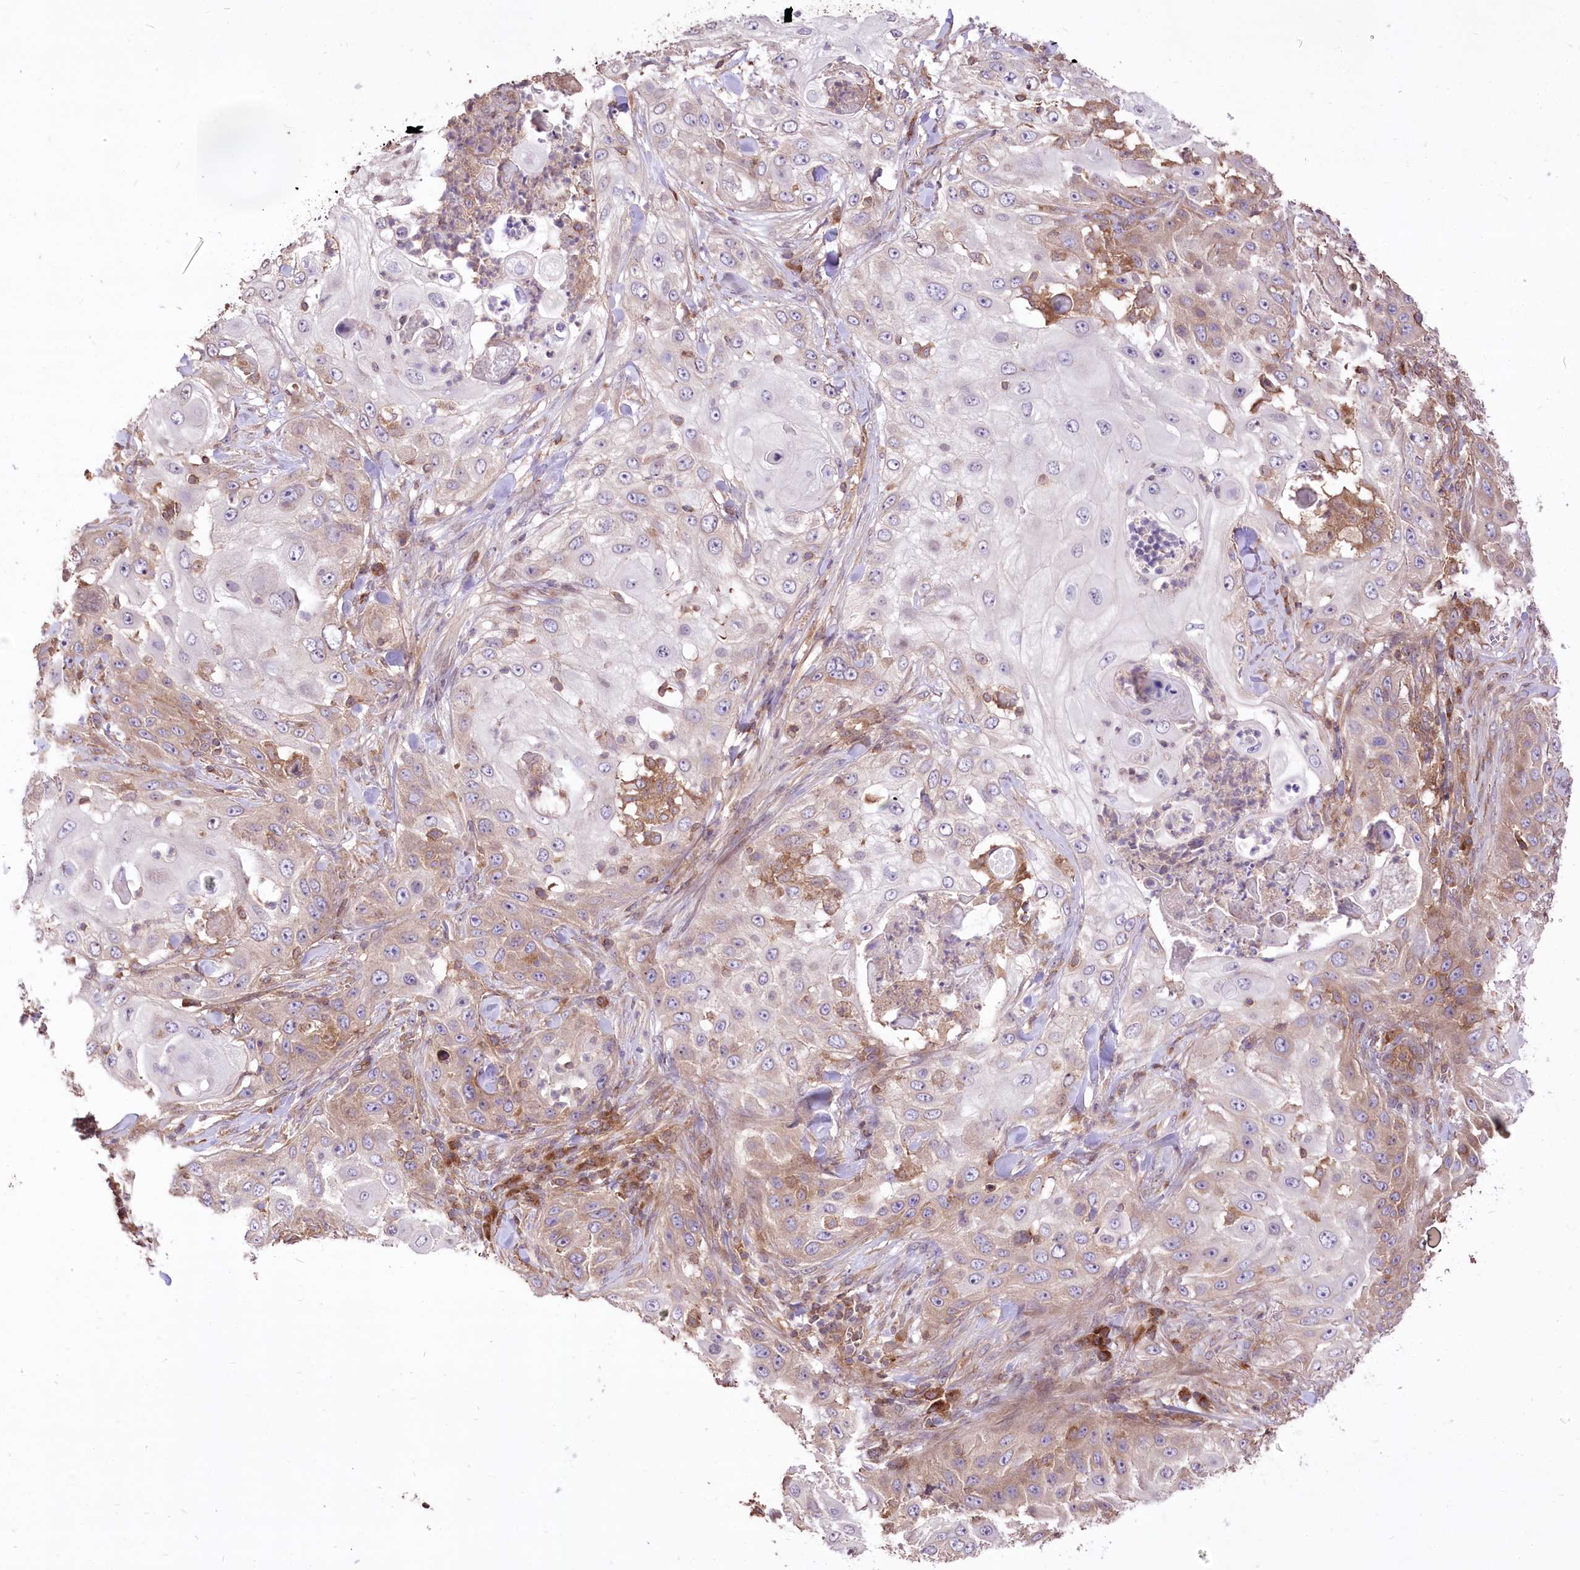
{"staining": {"intensity": "weak", "quantity": "25%-75%", "location": "cytoplasmic/membranous"}, "tissue": "skin cancer", "cell_type": "Tumor cells", "image_type": "cancer", "snomed": [{"axis": "morphology", "description": "Squamous cell carcinoma, NOS"}, {"axis": "topography", "description": "Skin"}], "caption": "There is low levels of weak cytoplasmic/membranous staining in tumor cells of skin cancer (squamous cell carcinoma), as demonstrated by immunohistochemical staining (brown color).", "gene": "XYLB", "patient": {"sex": "female", "age": 44}}